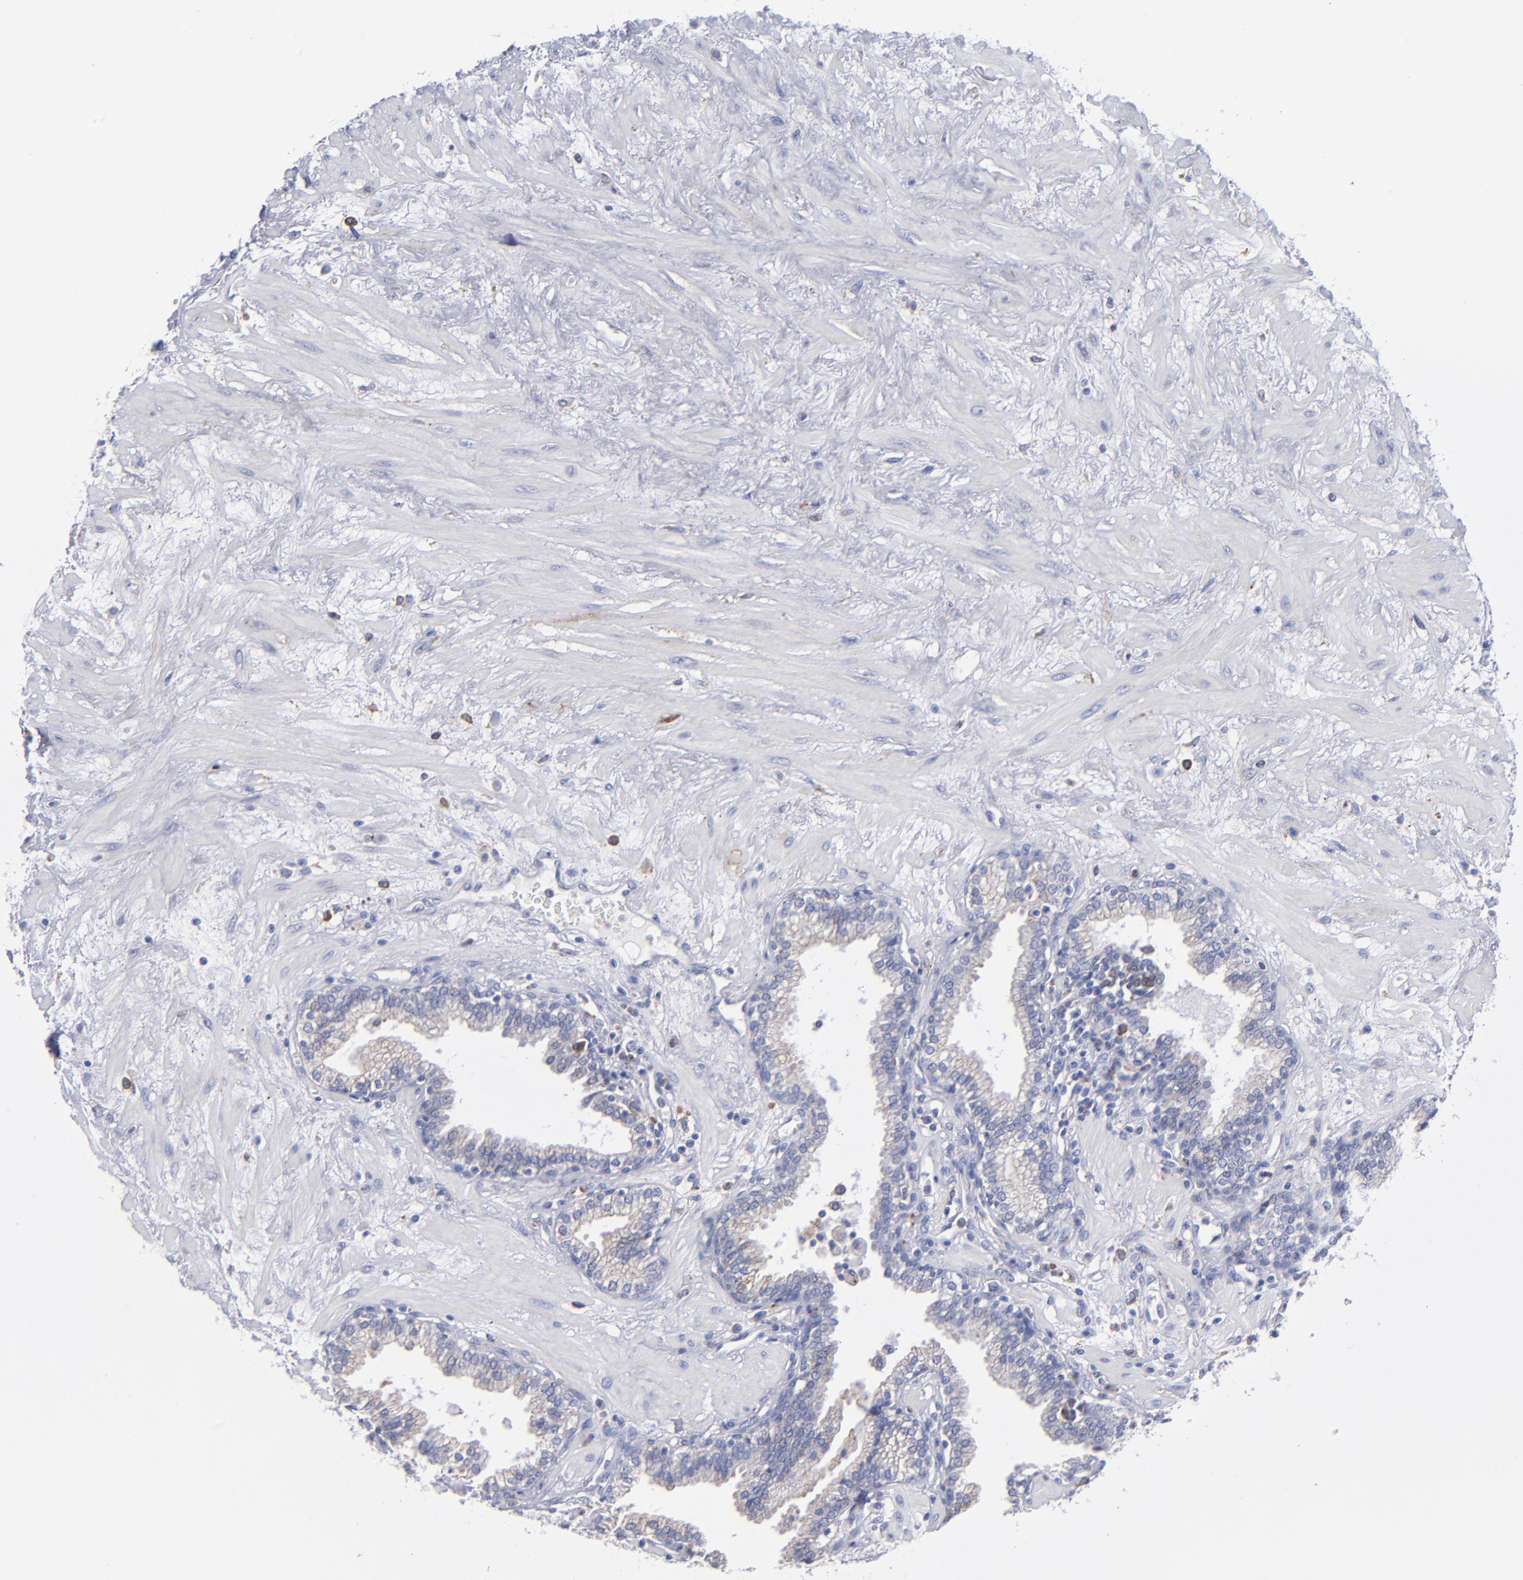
{"staining": {"intensity": "weak", "quantity": "<25%", "location": "cytoplasmic/membranous"}, "tissue": "prostate", "cell_type": "Glandular cells", "image_type": "normal", "snomed": [{"axis": "morphology", "description": "Normal tissue, NOS"}, {"axis": "topography", "description": "Prostate"}], "caption": "High power microscopy micrograph of an IHC micrograph of normal prostate, revealing no significant expression in glandular cells.", "gene": "MFGE8", "patient": {"sex": "male", "age": 64}}